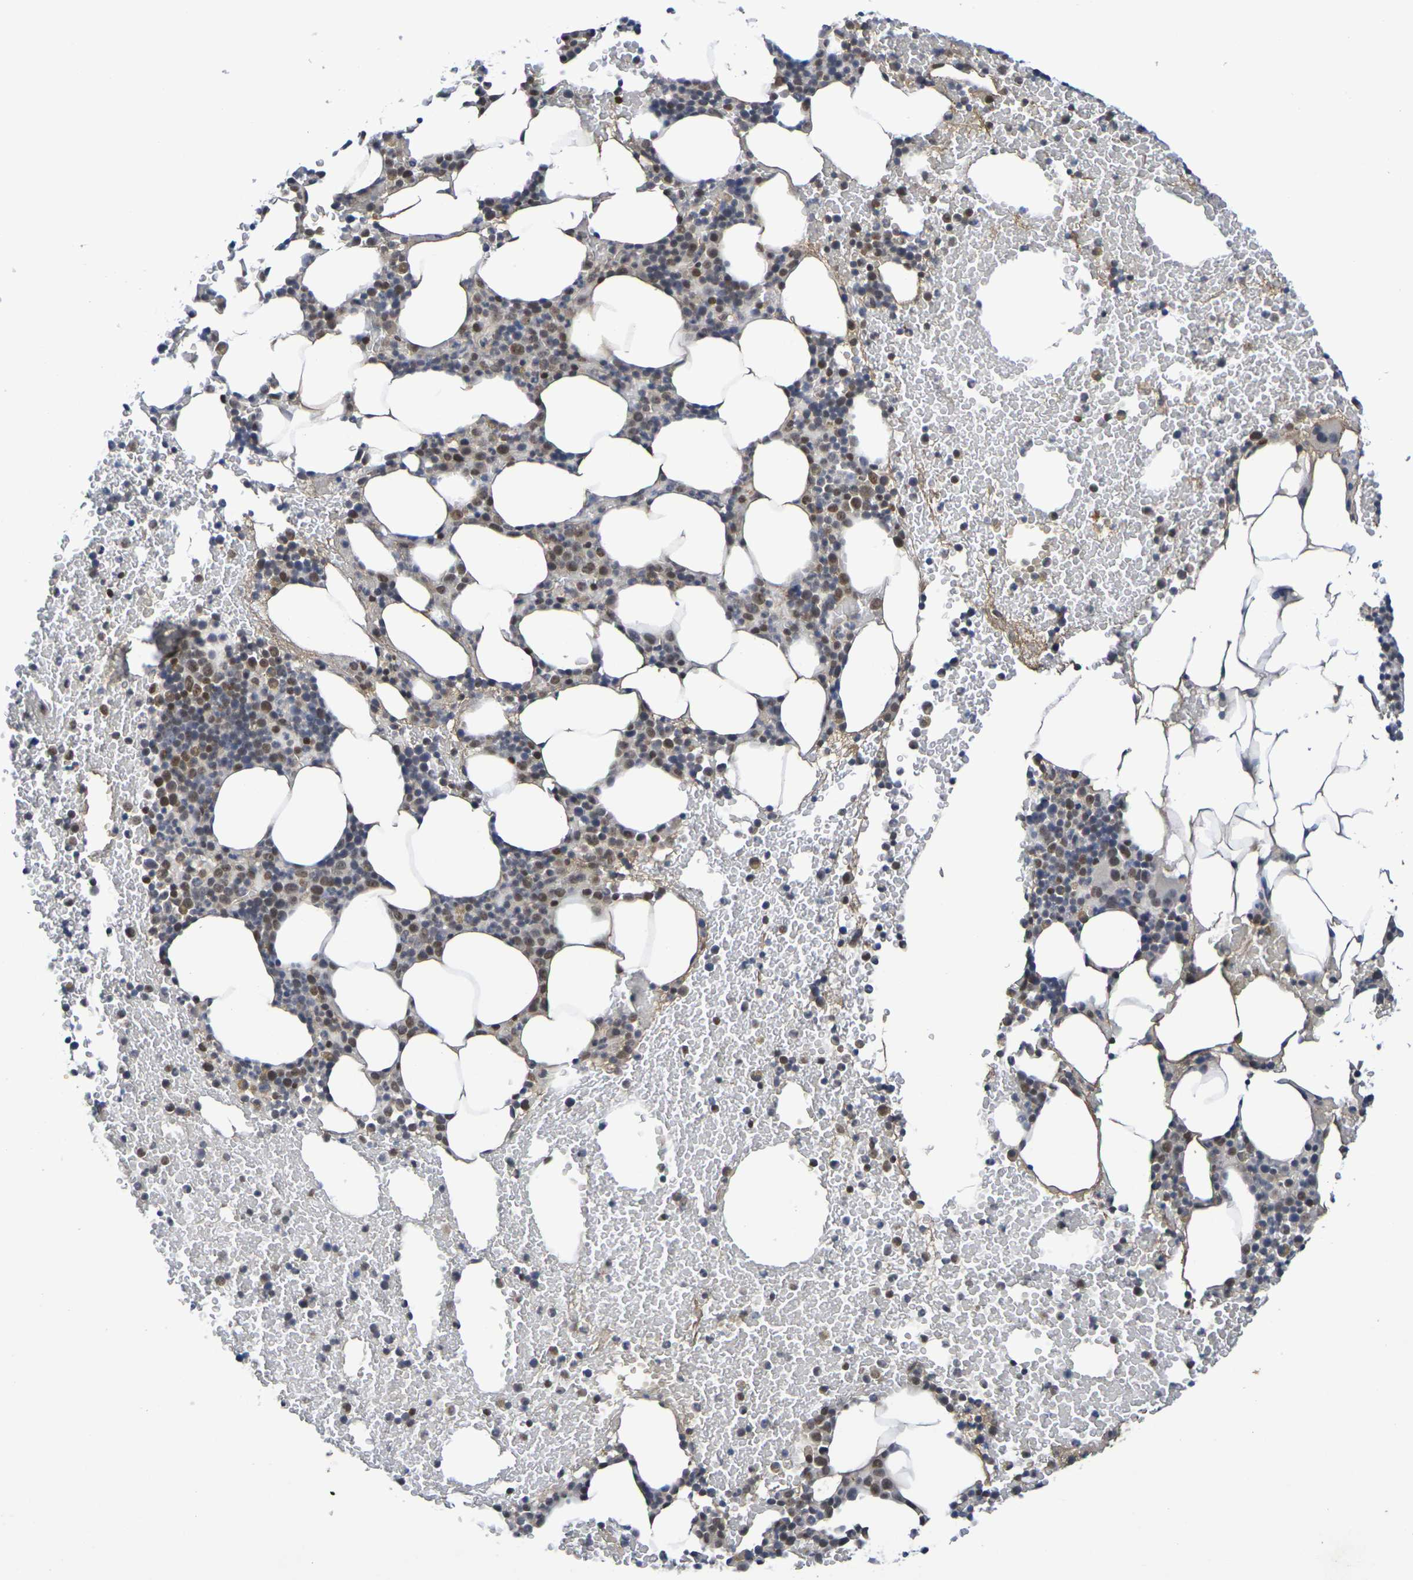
{"staining": {"intensity": "moderate", "quantity": ">75%", "location": "nuclear"}, "tissue": "bone marrow", "cell_type": "Hematopoietic cells", "image_type": "normal", "snomed": [{"axis": "morphology", "description": "Normal tissue, NOS"}, {"axis": "morphology", "description": "Inflammation, NOS"}, {"axis": "topography", "description": "Bone marrow"}], "caption": "Protein expression analysis of normal bone marrow shows moderate nuclear positivity in about >75% of hematopoietic cells.", "gene": "TERF2", "patient": {"sex": "female", "age": 70}}